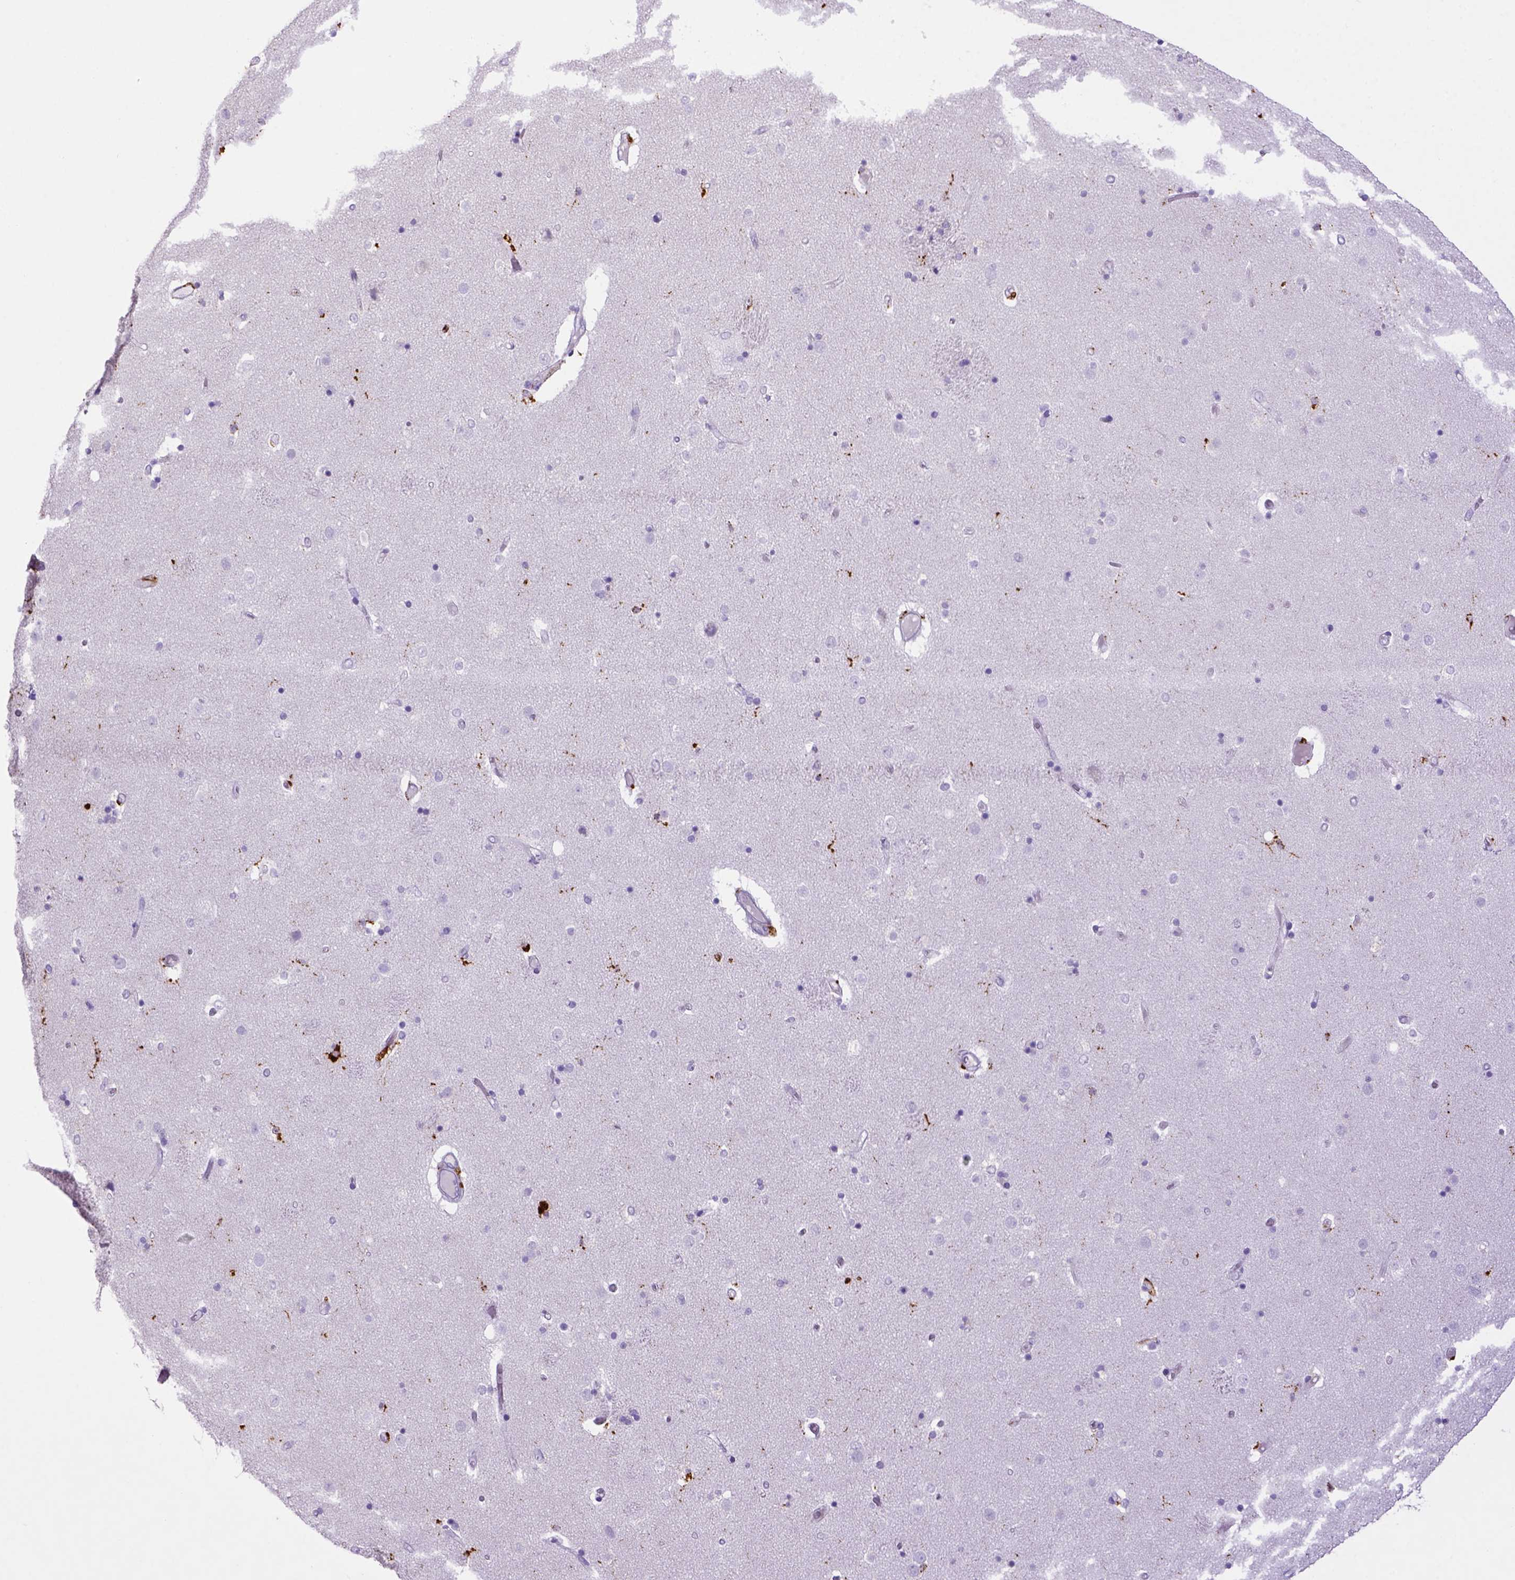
{"staining": {"intensity": "negative", "quantity": "none", "location": "none"}, "tissue": "caudate", "cell_type": "Glial cells", "image_type": "normal", "snomed": [{"axis": "morphology", "description": "Normal tissue, NOS"}, {"axis": "topography", "description": "Lateral ventricle wall"}], "caption": "A micrograph of caudate stained for a protein exhibits no brown staining in glial cells.", "gene": "CD68", "patient": {"sex": "female", "age": 71}}